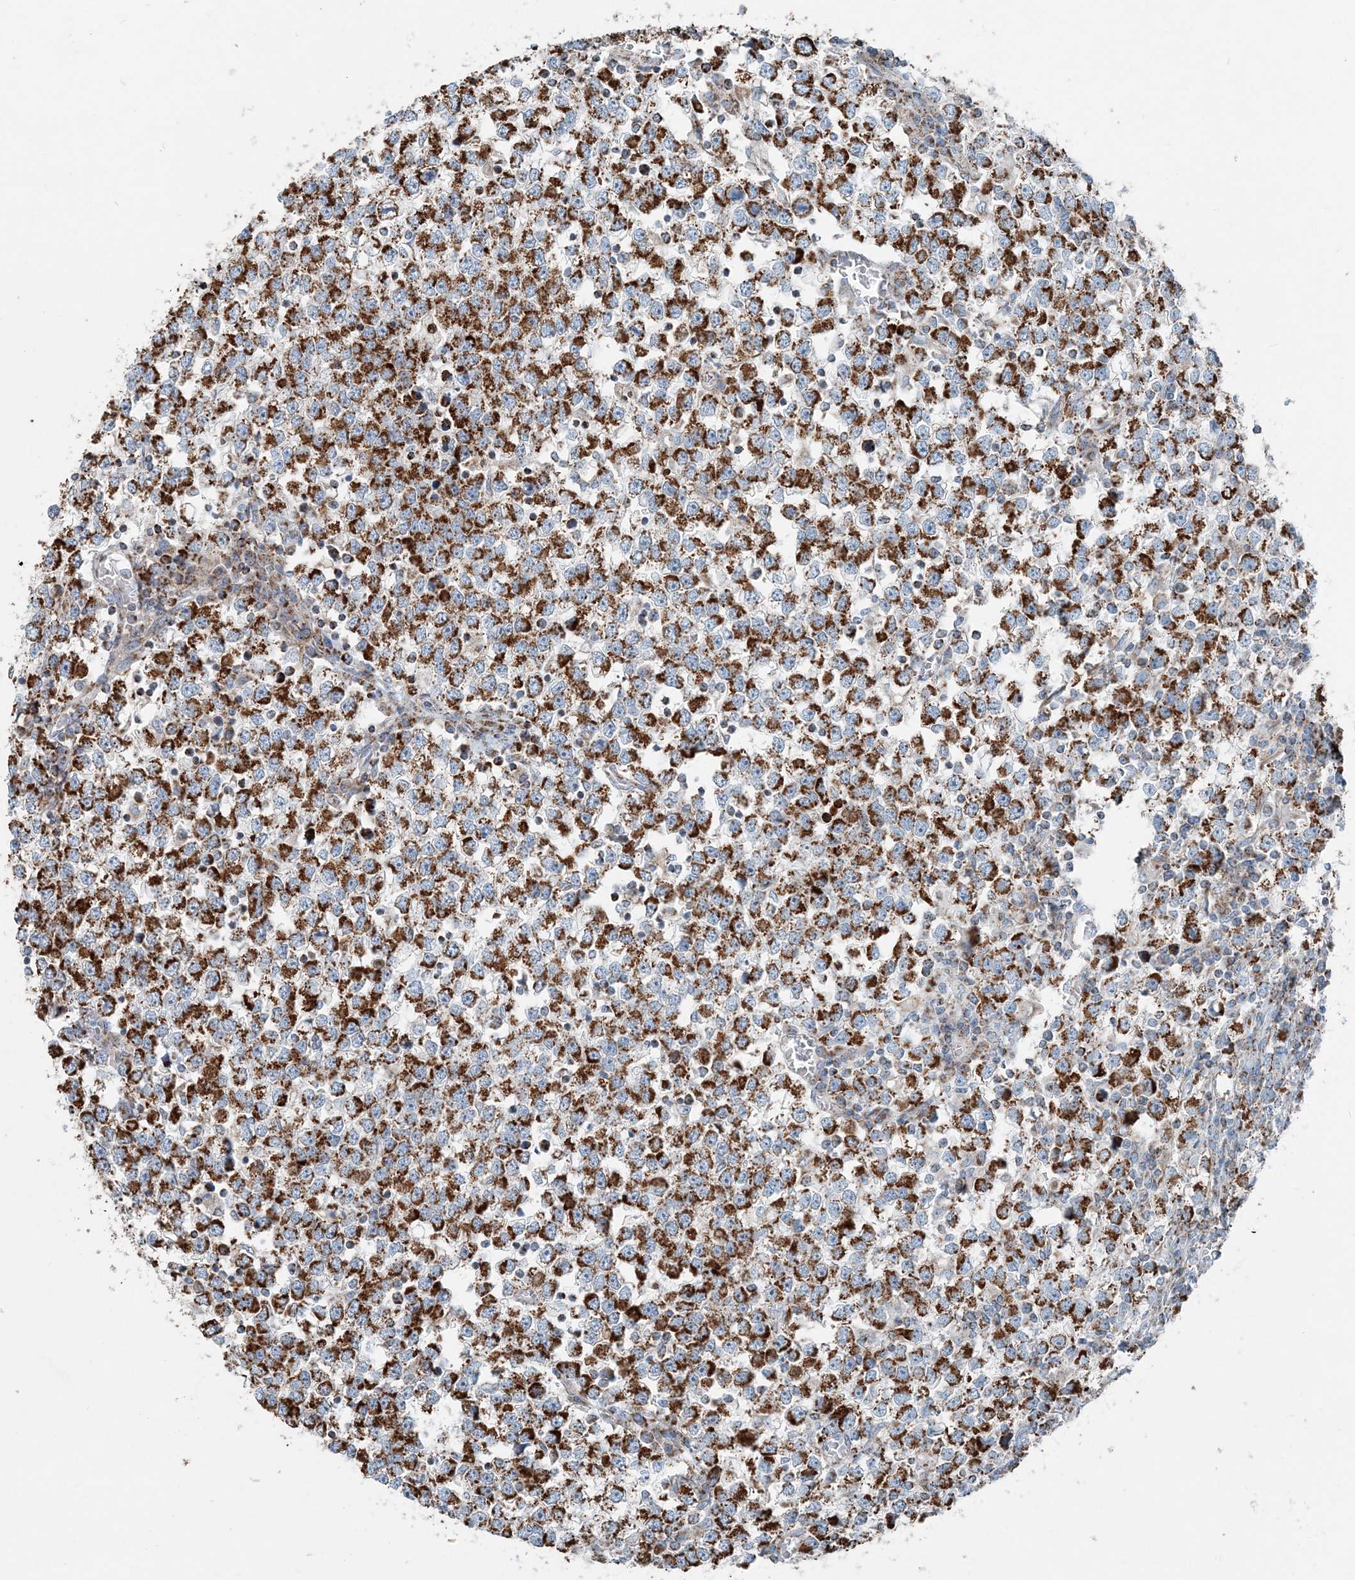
{"staining": {"intensity": "strong", "quantity": ">75%", "location": "cytoplasmic/membranous"}, "tissue": "testis cancer", "cell_type": "Tumor cells", "image_type": "cancer", "snomed": [{"axis": "morphology", "description": "Seminoma, NOS"}, {"axis": "topography", "description": "Testis"}], "caption": "A high-resolution photomicrograph shows IHC staining of testis seminoma, which shows strong cytoplasmic/membranous positivity in approximately >75% of tumor cells.", "gene": "INTU", "patient": {"sex": "male", "age": 65}}